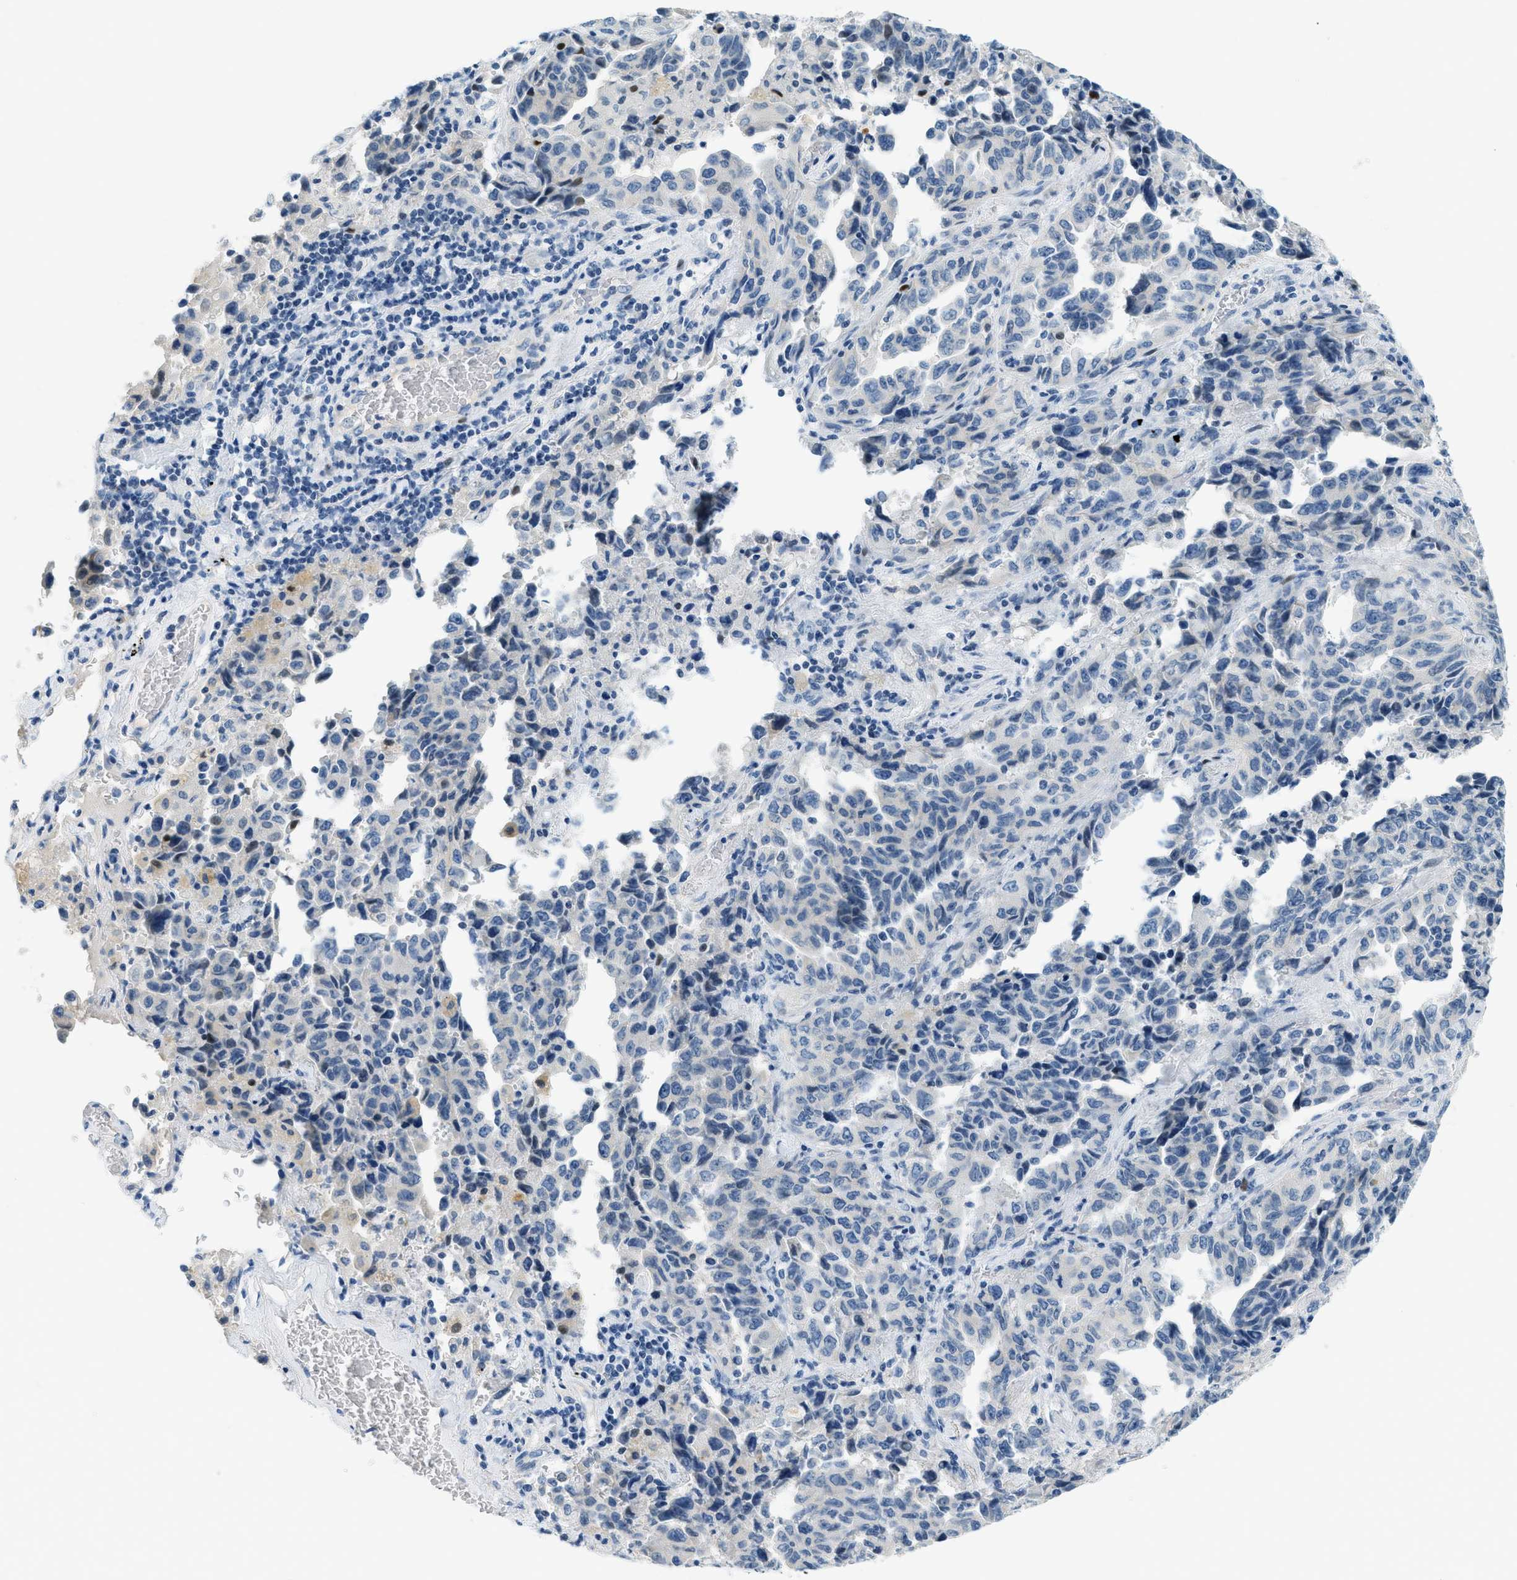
{"staining": {"intensity": "negative", "quantity": "none", "location": "none"}, "tissue": "lung cancer", "cell_type": "Tumor cells", "image_type": "cancer", "snomed": [{"axis": "morphology", "description": "Adenocarcinoma, NOS"}, {"axis": "topography", "description": "Lung"}], "caption": "Immunohistochemistry (IHC) of adenocarcinoma (lung) exhibits no staining in tumor cells.", "gene": "CYP4X1", "patient": {"sex": "female", "age": 51}}